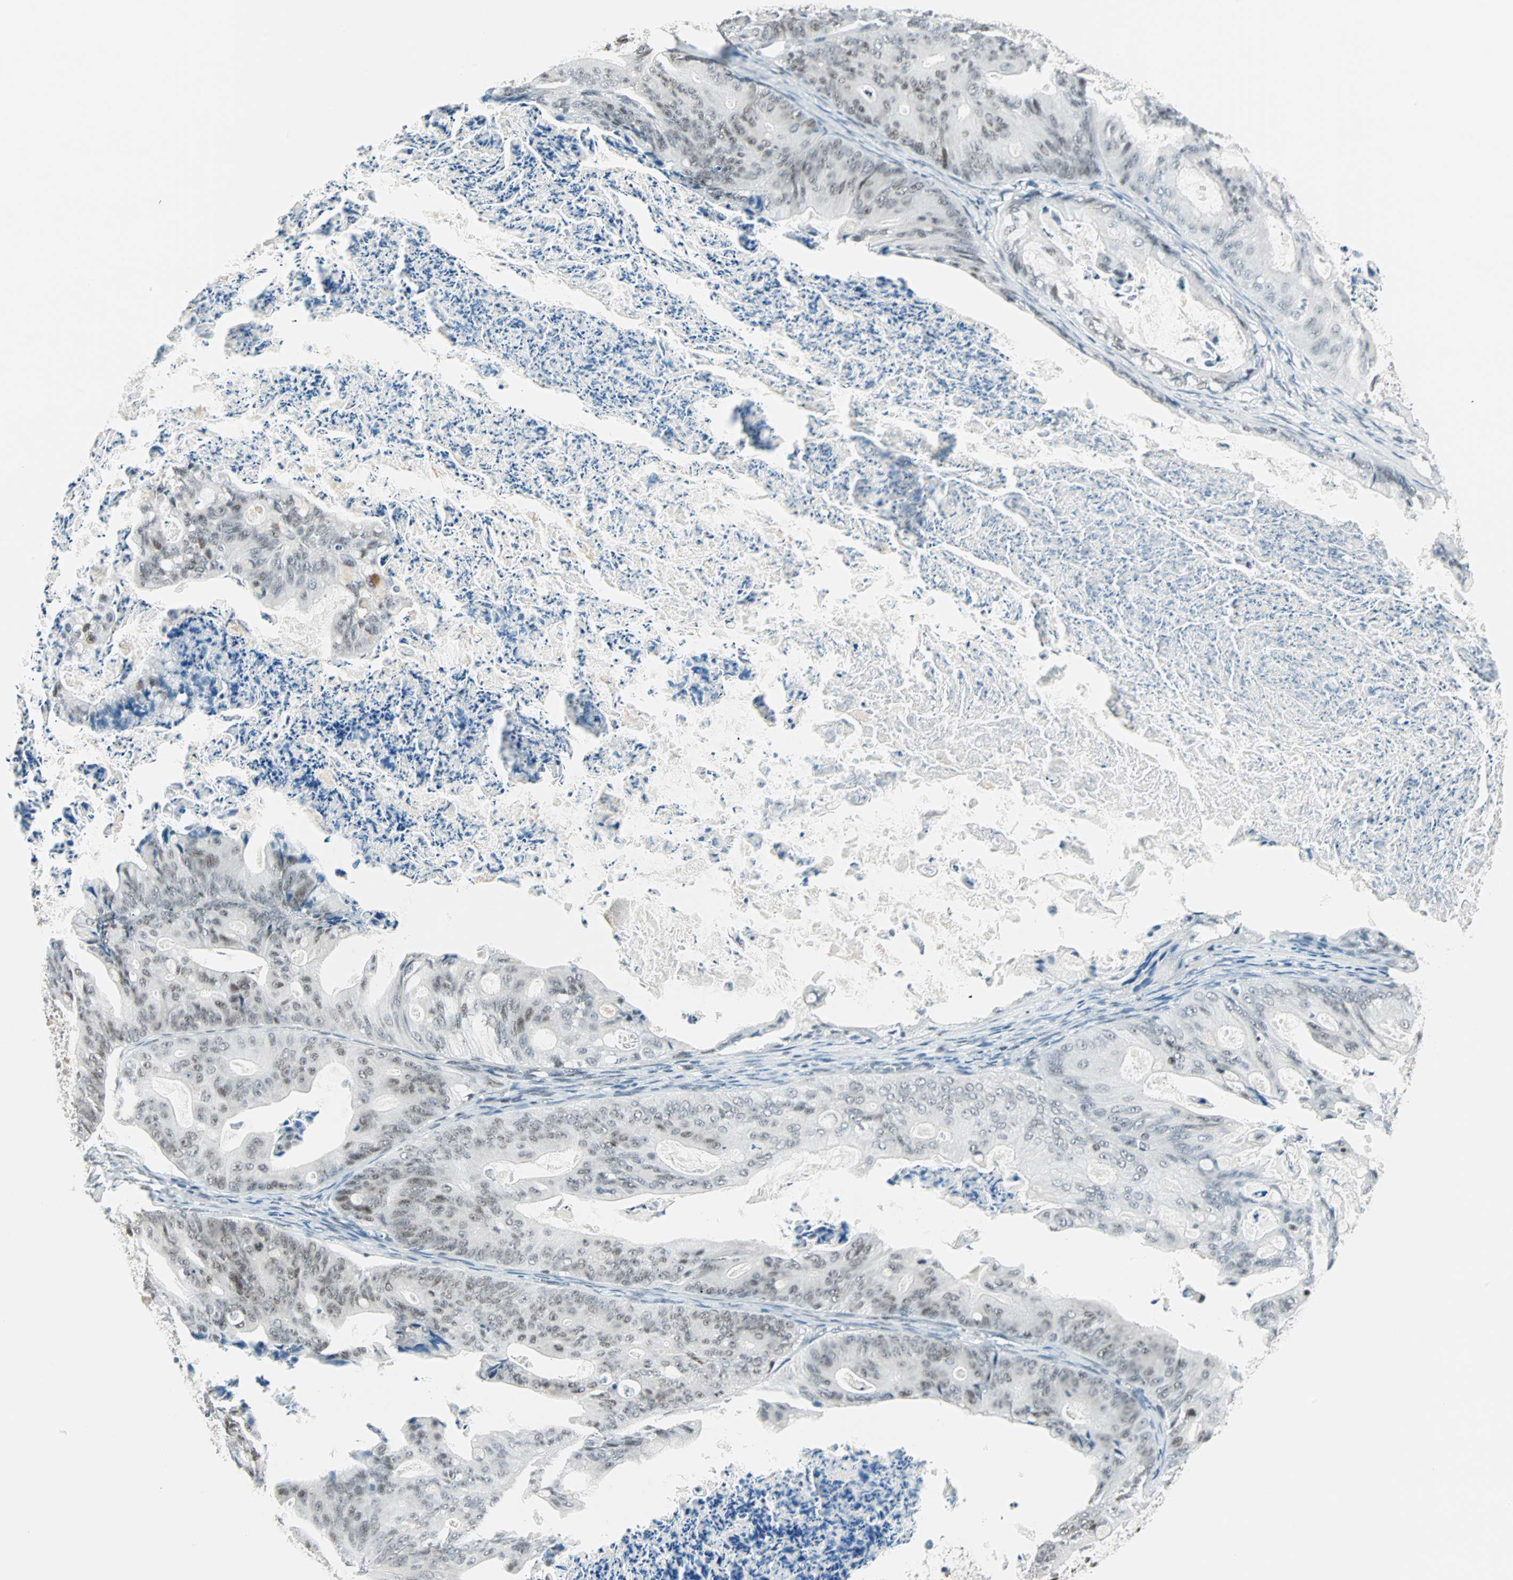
{"staining": {"intensity": "weak", "quantity": "25%-75%", "location": "nuclear"}, "tissue": "ovarian cancer", "cell_type": "Tumor cells", "image_type": "cancer", "snomed": [{"axis": "morphology", "description": "Cystadenocarcinoma, mucinous, NOS"}, {"axis": "topography", "description": "Ovary"}], "caption": "Protein expression by IHC exhibits weak nuclear staining in approximately 25%-75% of tumor cells in mucinous cystadenocarcinoma (ovarian).", "gene": "SIN3A", "patient": {"sex": "female", "age": 37}}